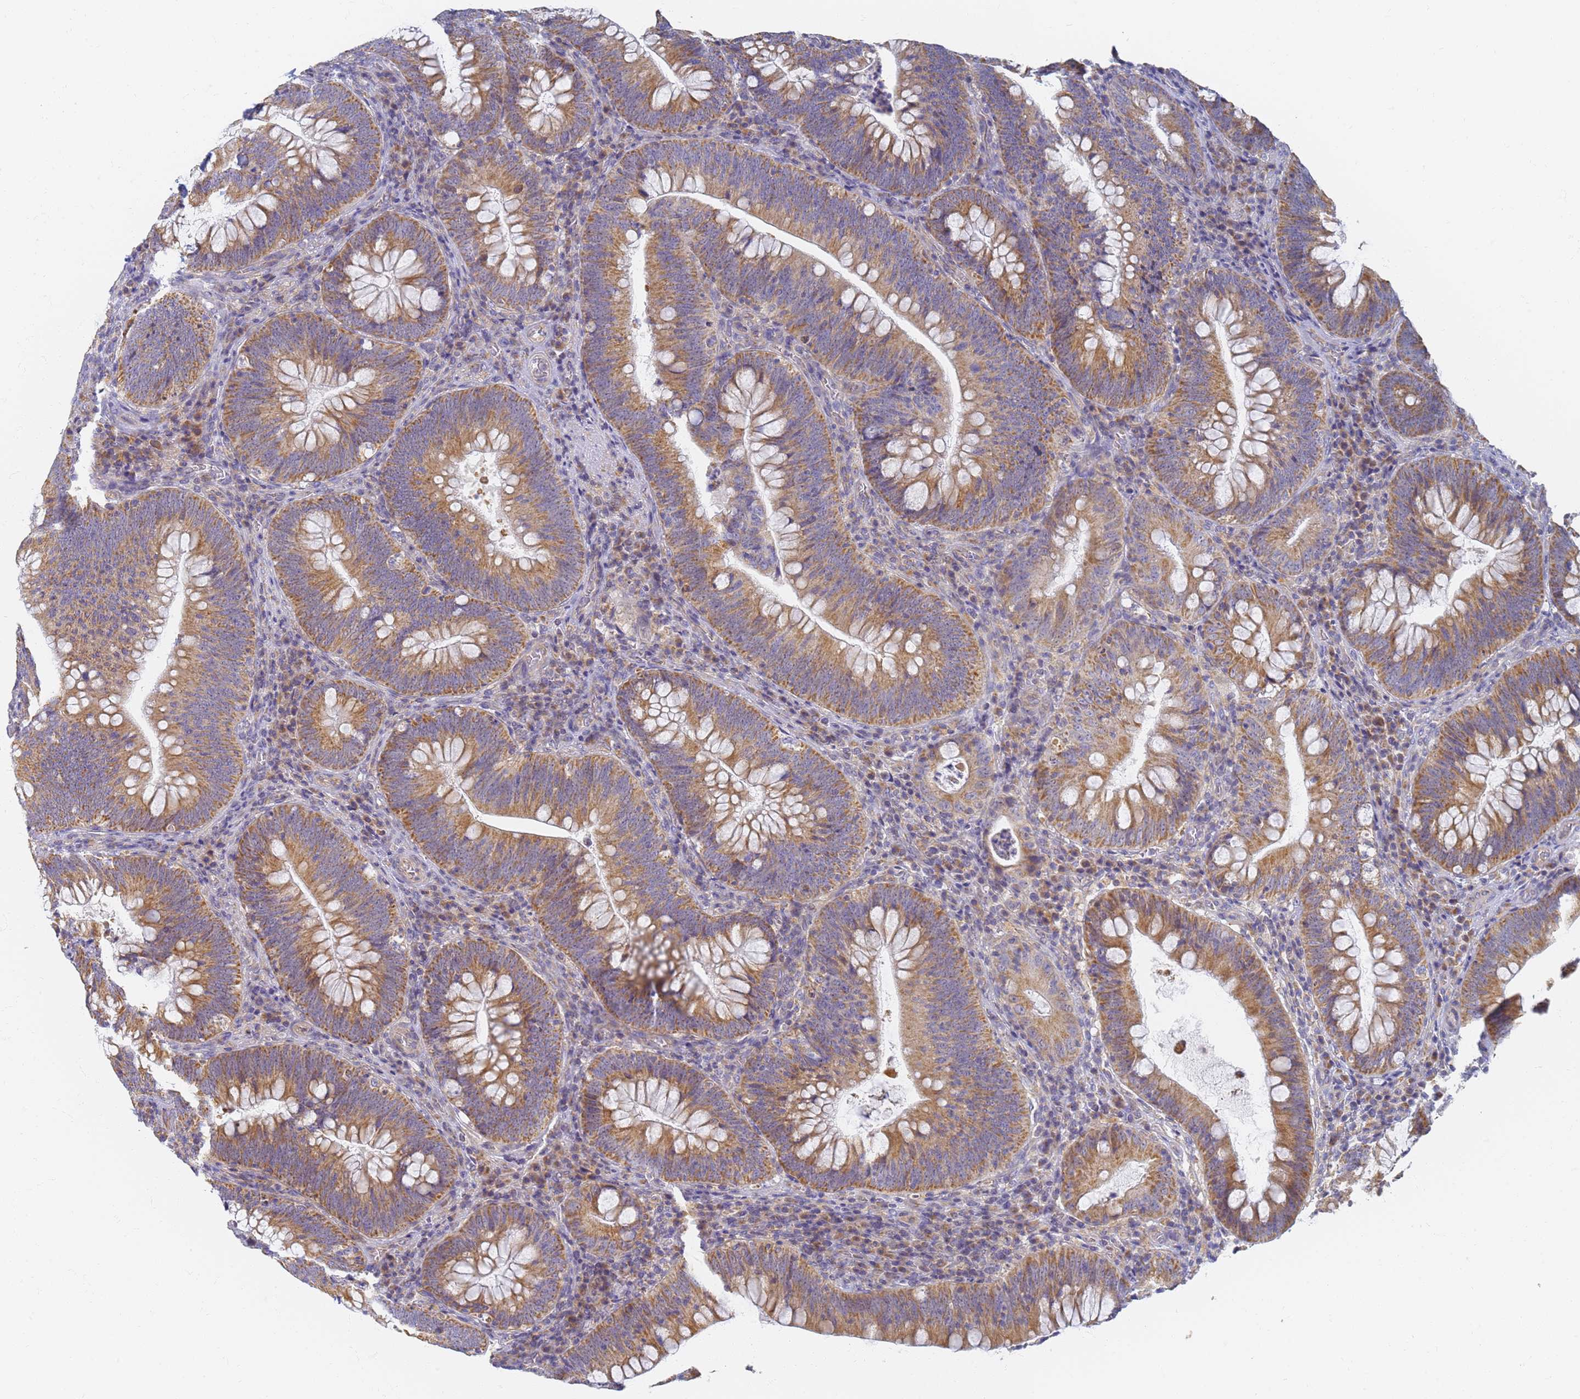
{"staining": {"intensity": "strong", "quantity": ">75%", "location": "cytoplasmic/membranous"}, "tissue": "colorectal cancer", "cell_type": "Tumor cells", "image_type": "cancer", "snomed": [{"axis": "morphology", "description": "Normal tissue, NOS"}, {"axis": "topography", "description": "Colon"}], "caption": "An immunohistochemistry histopathology image of neoplastic tissue is shown. Protein staining in brown shows strong cytoplasmic/membranous positivity in colorectal cancer within tumor cells.", "gene": "UTP23", "patient": {"sex": "female", "age": 82}}